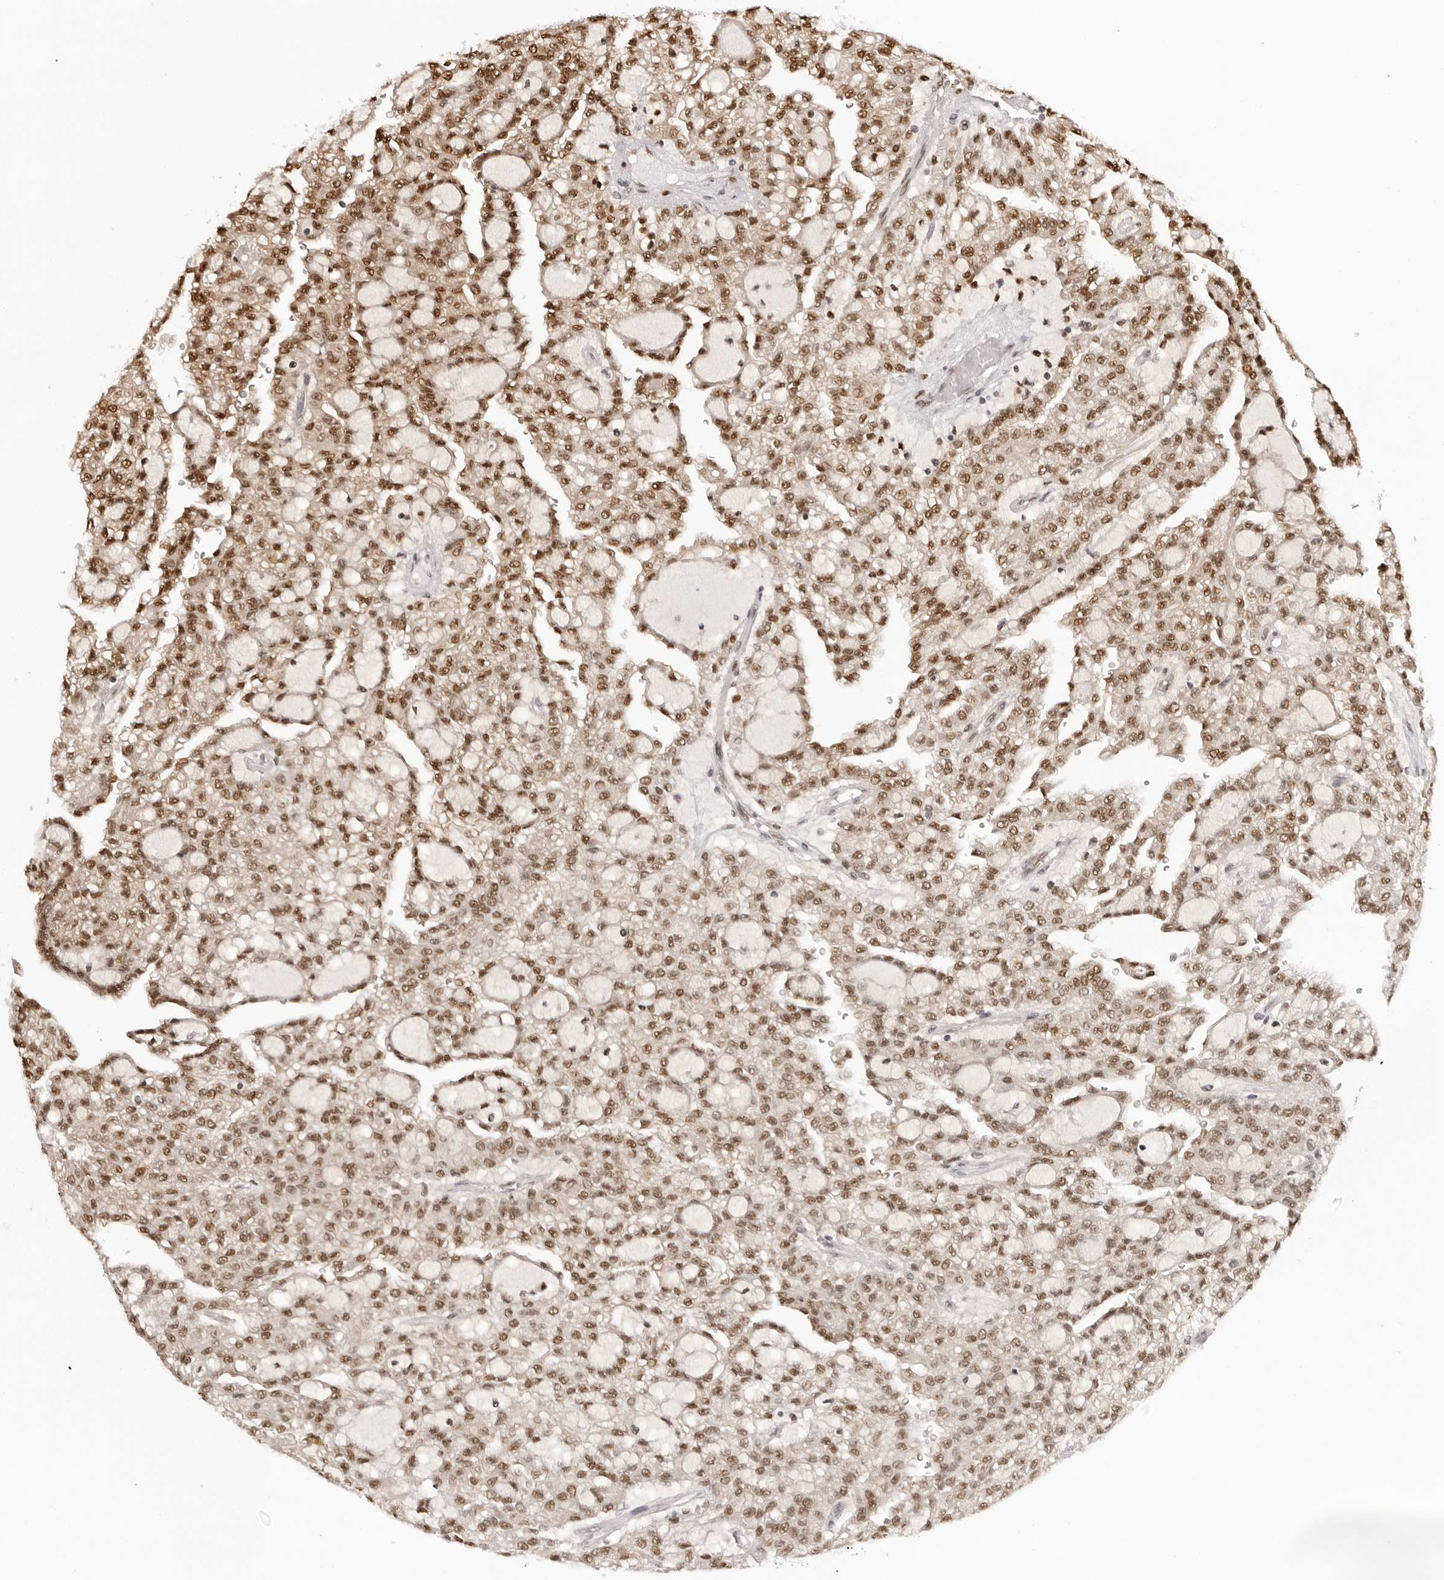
{"staining": {"intensity": "moderate", "quantity": ">75%", "location": "nuclear"}, "tissue": "renal cancer", "cell_type": "Tumor cells", "image_type": "cancer", "snomed": [{"axis": "morphology", "description": "Adenocarcinoma, NOS"}, {"axis": "topography", "description": "Kidney"}], "caption": "Moderate nuclear expression for a protein is appreciated in approximately >75% of tumor cells of renal adenocarcinoma using immunohistochemistry.", "gene": "HSPA4", "patient": {"sex": "male", "age": 63}}